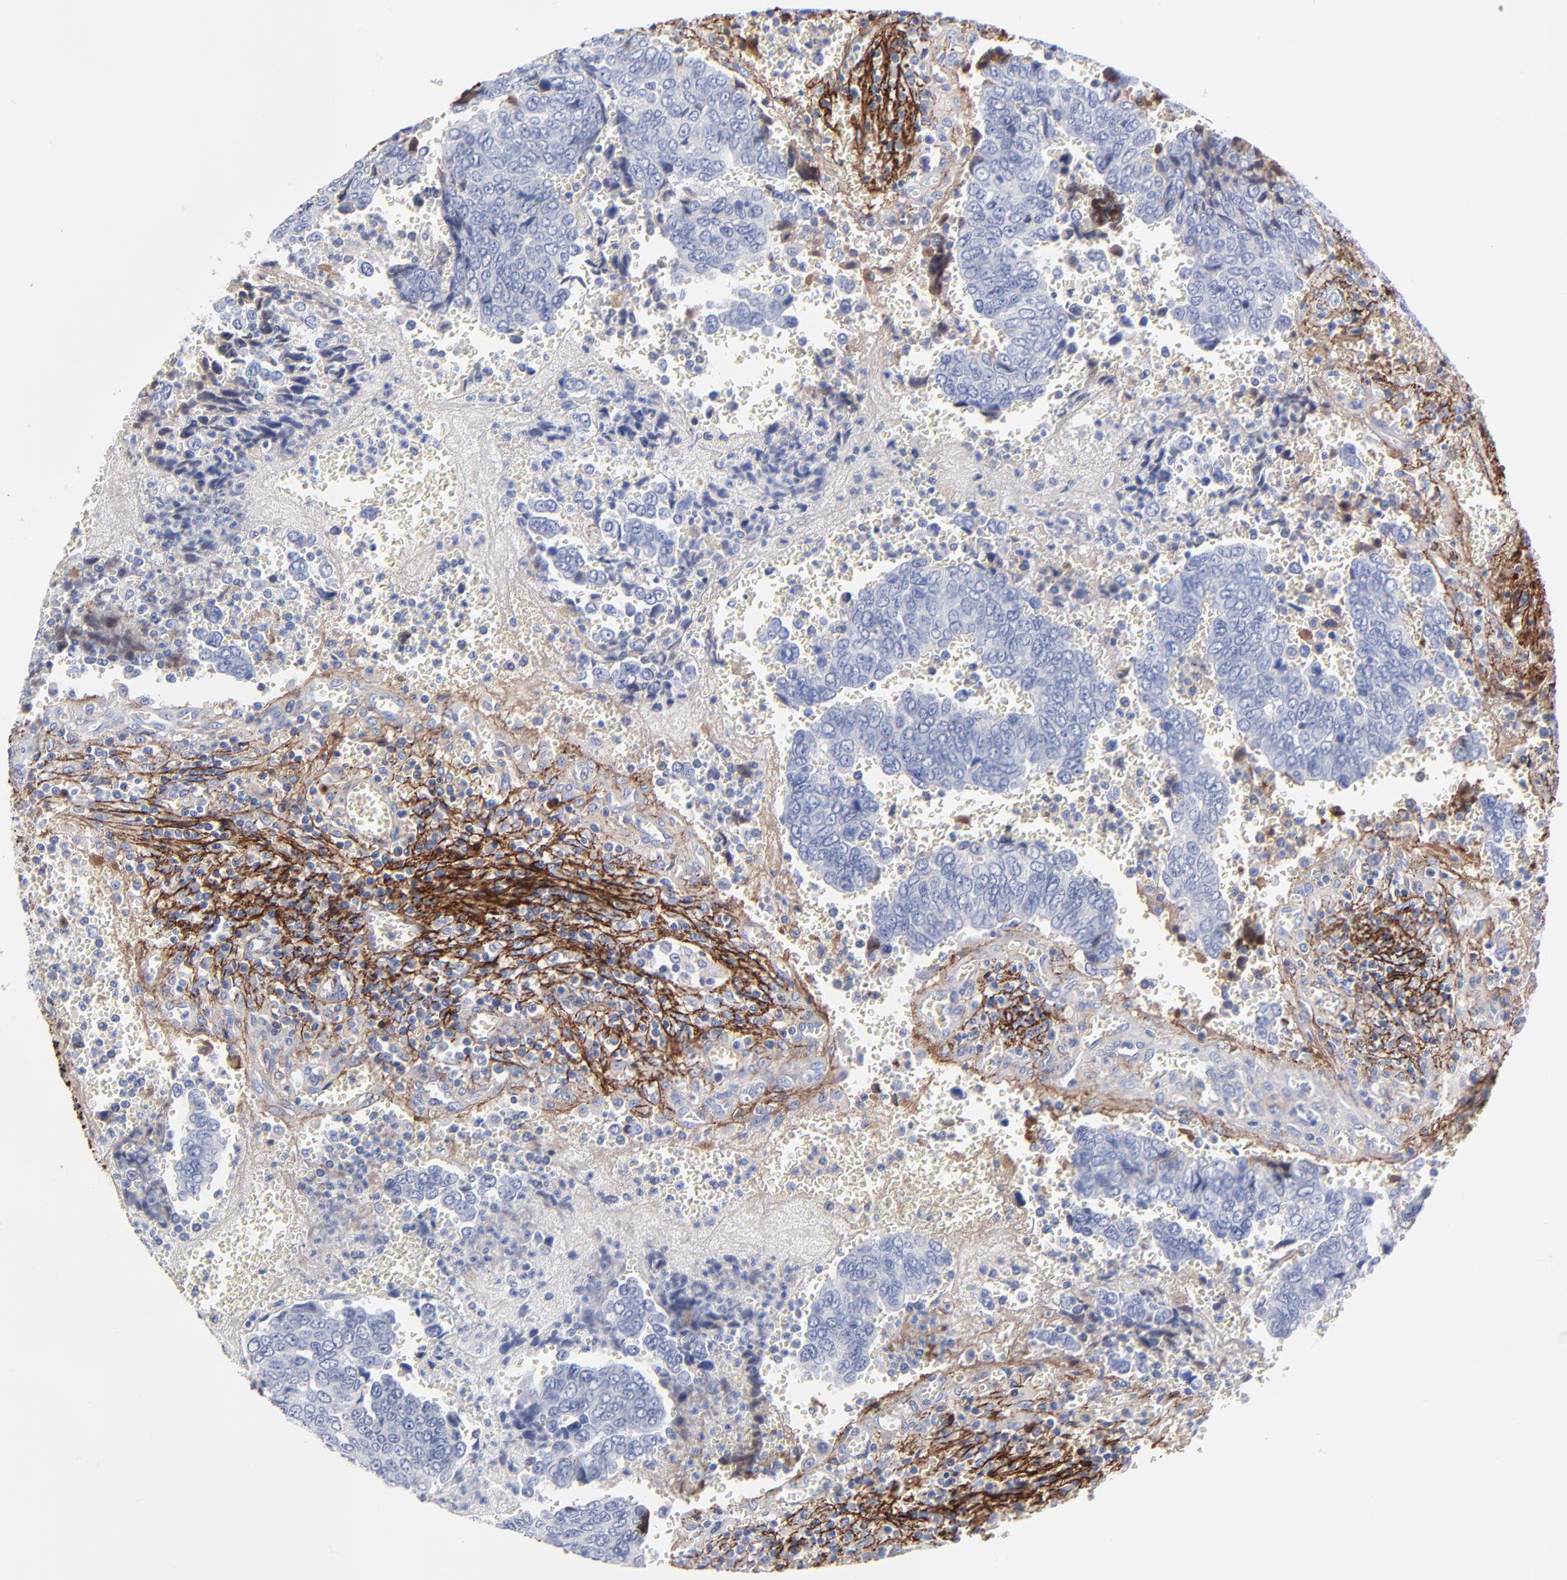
{"staining": {"intensity": "negative", "quantity": "none", "location": "none"}, "tissue": "urothelial cancer", "cell_type": "Tumor cells", "image_type": "cancer", "snomed": [{"axis": "morphology", "description": "Urothelial carcinoma, High grade"}, {"axis": "topography", "description": "Urinary bladder"}], "caption": "Histopathology image shows no protein positivity in tumor cells of high-grade urothelial carcinoma tissue.", "gene": "FBLN2", "patient": {"sex": "male", "age": 86}}